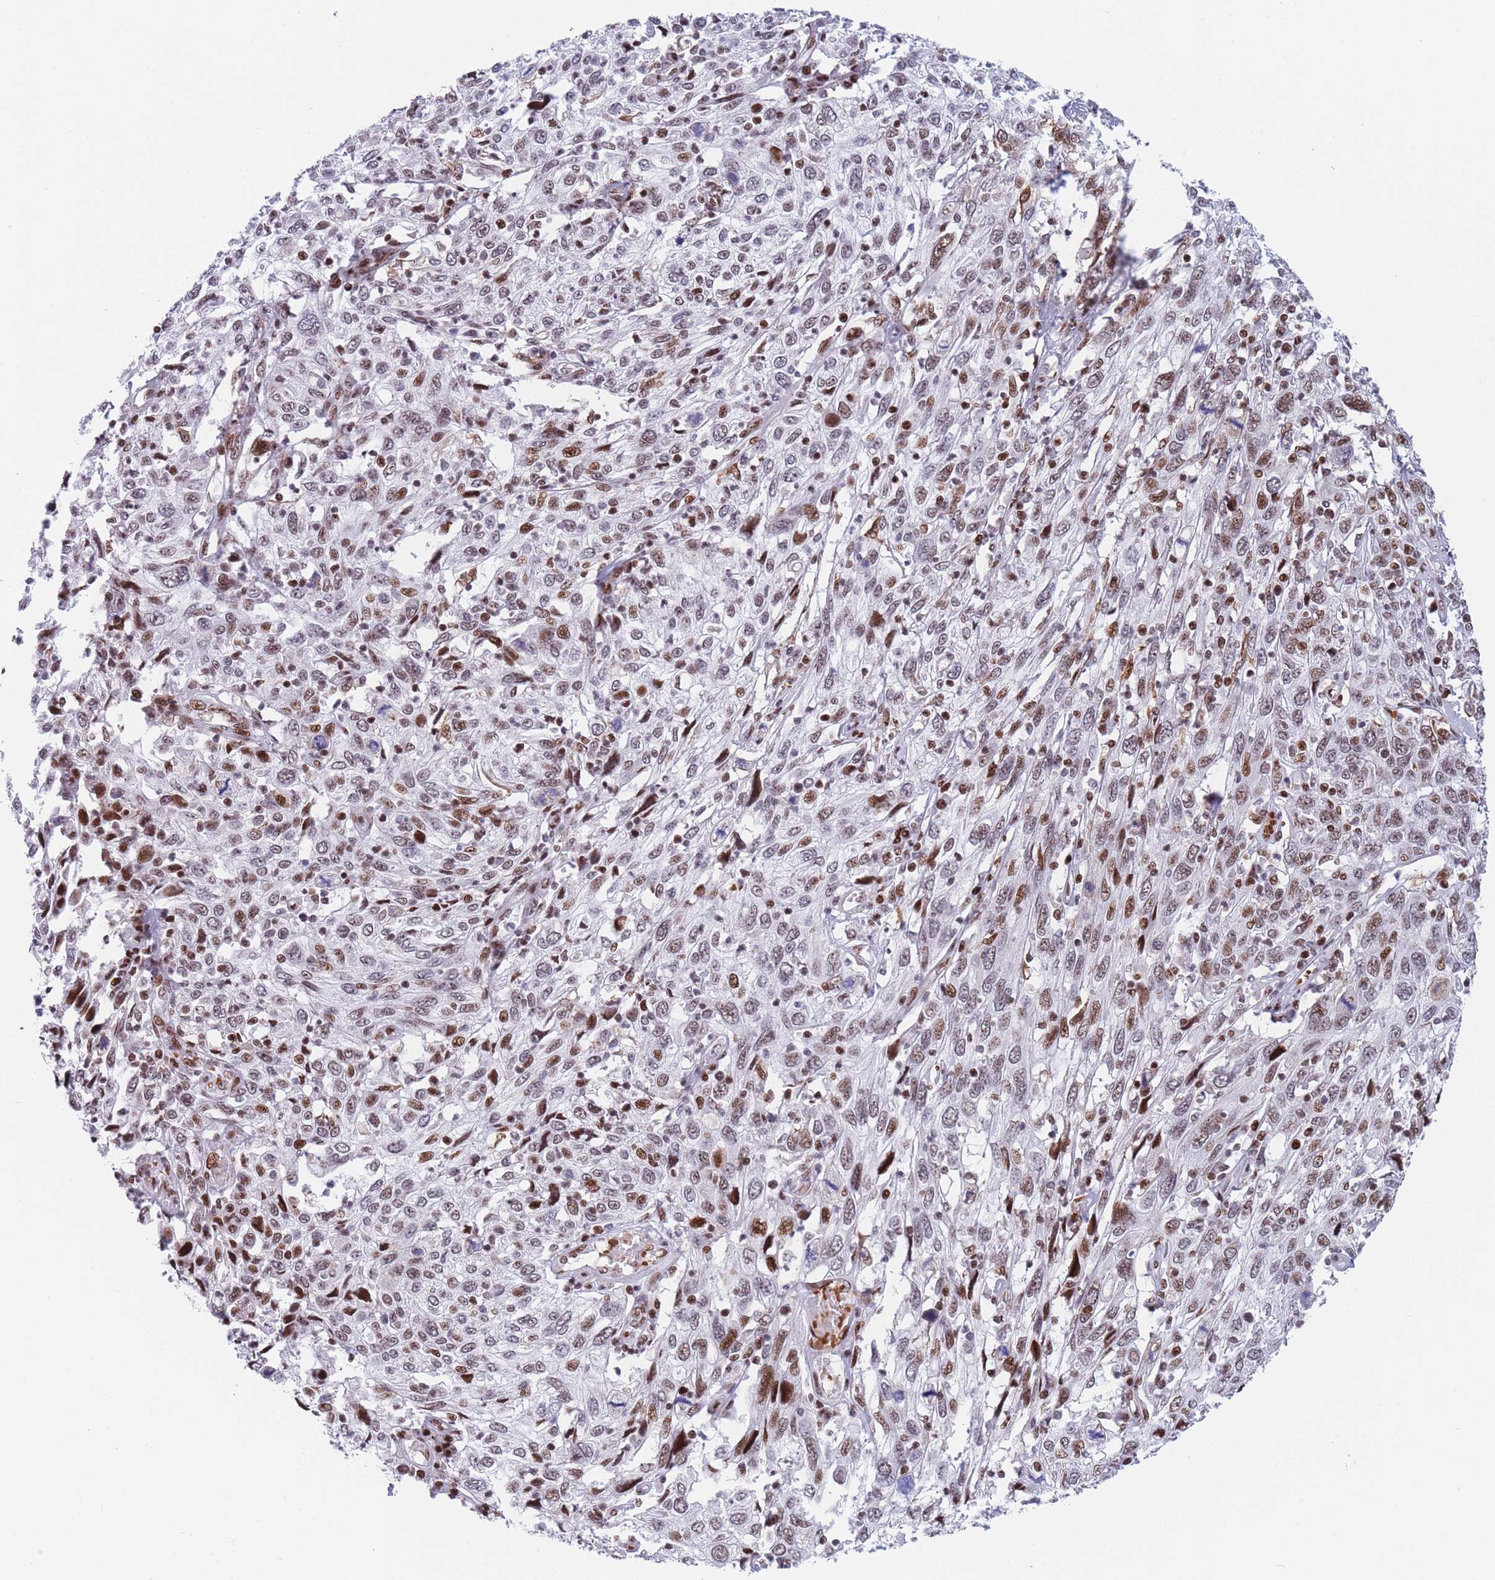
{"staining": {"intensity": "strong", "quantity": "25%-75%", "location": "nuclear"}, "tissue": "cervical cancer", "cell_type": "Tumor cells", "image_type": "cancer", "snomed": [{"axis": "morphology", "description": "Squamous cell carcinoma, NOS"}, {"axis": "topography", "description": "Cervix"}], "caption": "Immunohistochemistry of cervical cancer (squamous cell carcinoma) reveals high levels of strong nuclear staining in approximately 25%-75% of tumor cells. Nuclei are stained in blue.", "gene": "DNAJC3", "patient": {"sex": "female", "age": 46}}